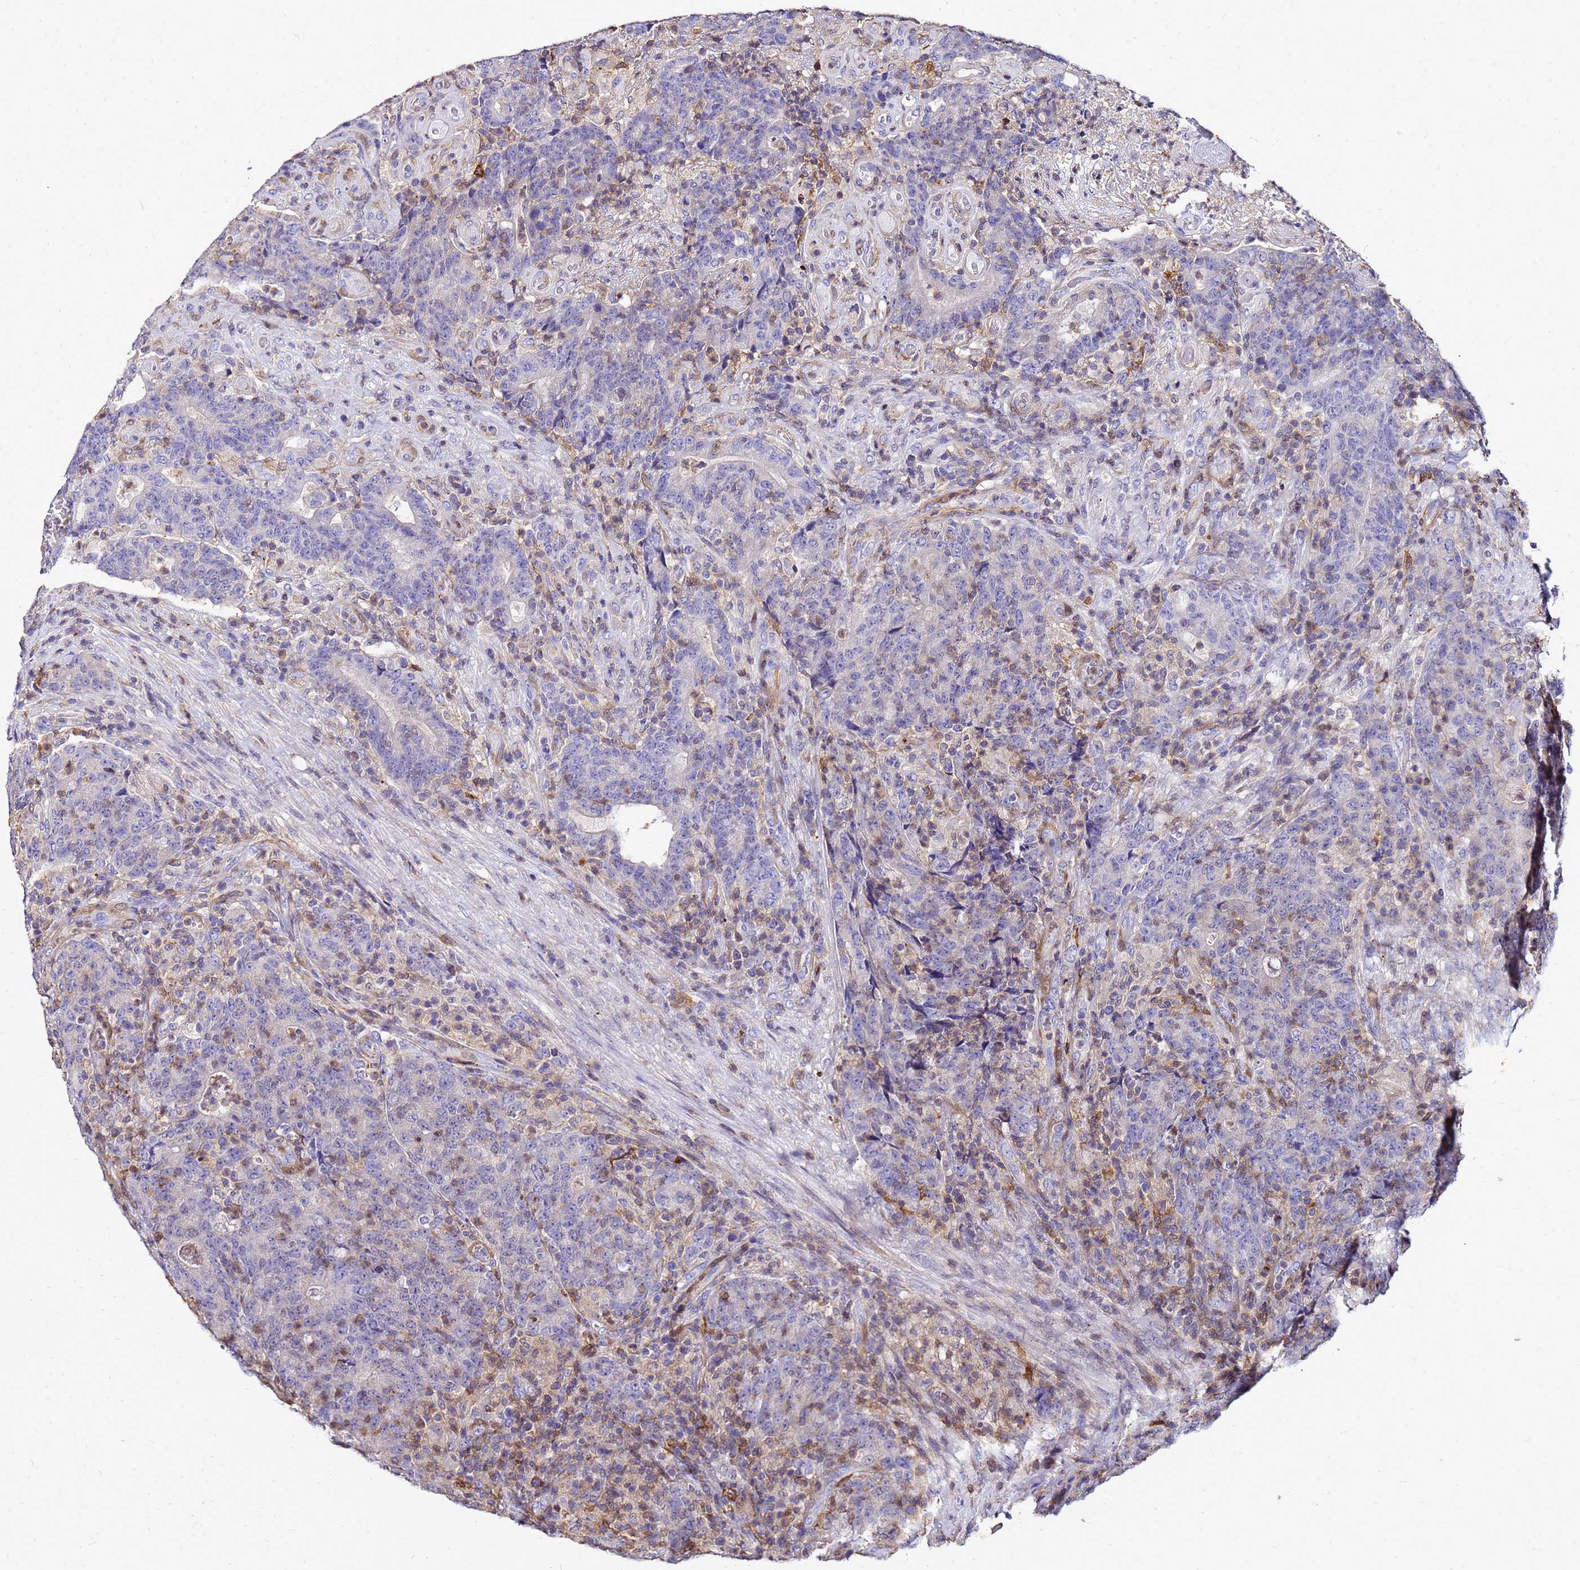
{"staining": {"intensity": "negative", "quantity": "none", "location": "none"}, "tissue": "colorectal cancer", "cell_type": "Tumor cells", "image_type": "cancer", "snomed": [{"axis": "morphology", "description": "Adenocarcinoma, NOS"}, {"axis": "topography", "description": "Colon"}], "caption": "Colorectal cancer was stained to show a protein in brown. There is no significant expression in tumor cells. (DAB (3,3'-diaminobenzidine) immunohistochemistry with hematoxylin counter stain).", "gene": "DBNDD2", "patient": {"sex": "female", "age": 75}}